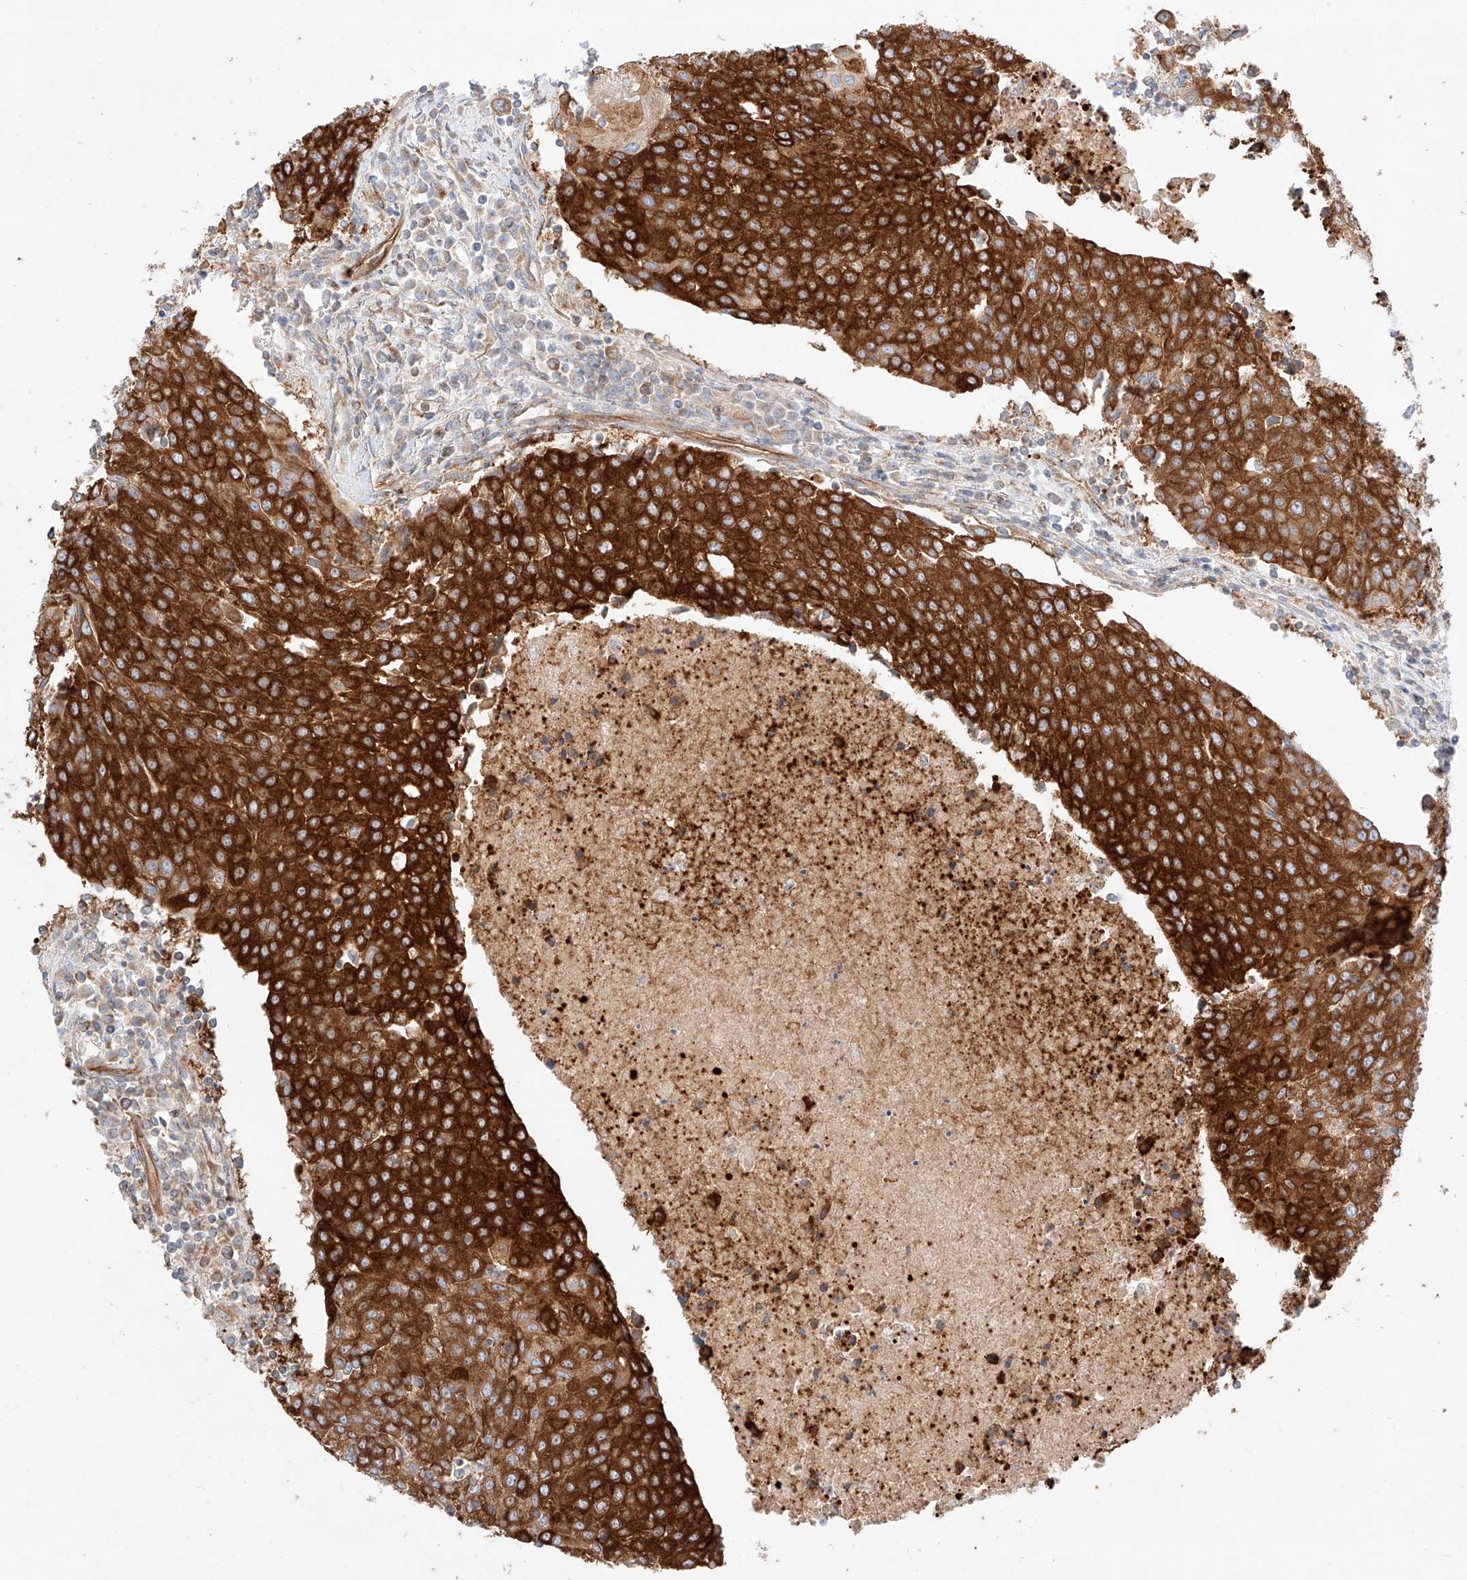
{"staining": {"intensity": "strong", "quantity": ">75%", "location": "cytoplasmic/membranous"}, "tissue": "urothelial cancer", "cell_type": "Tumor cells", "image_type": "cancer", "snomed": [{"axis": "morphology", "description": "Urothelial carcinoma, High grade"}, {"axis": "topography", "description": "Urinary bladder"}], "caption": "Human urothelial carcinoma (high-grade) stained with a protein marker shows strong staining in tumor cells.", "gene": "CSGALNACT2", "patient": {"sex": "female", "age": 85}}